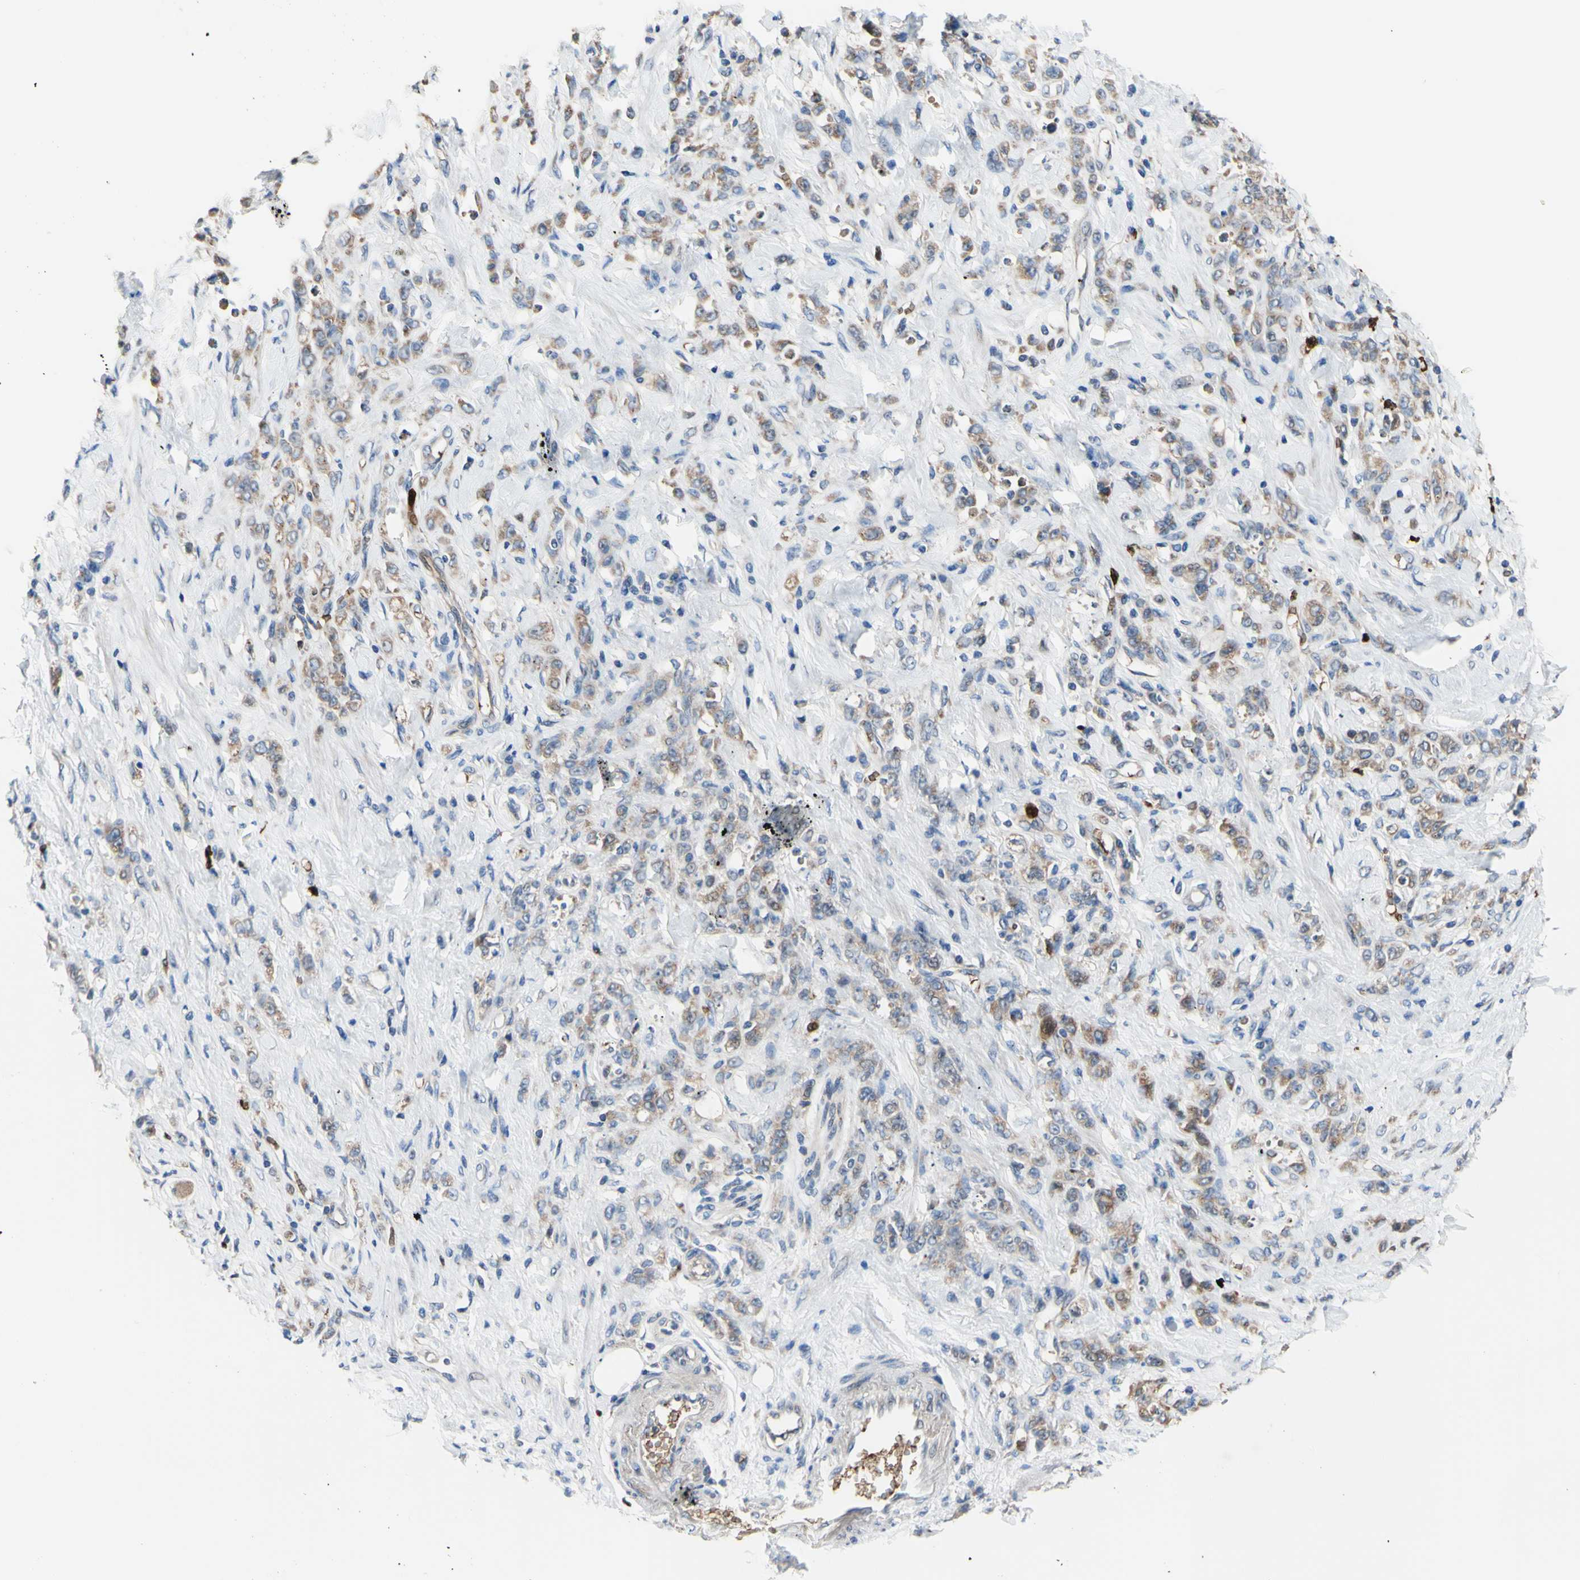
{"staining": {"intensity": "weak", "quantity": "25%-75%", "location": "cytoplasmic/membranous"}, "tissue": "stomach cancer", "cell_type": "Tumor cells", "image_type": "cancer", "snomed": [{"axis": "morphology", "description": "Adenocarcinoma, NOS"}, {"axis": "topography", "description": "Stomach"}], "caption": "Immunohistochemical staining of human stomach adenocarcinoma exhibits weak cytoplasmic/membranous protein expression in approximately 25%-75% of tumor cells. Immunohistochemistry (ihc) stains the protein in brown and the nuclei are stained blue.", "gene": "USP9X", "patient": {"sex": "male", "age": 82}}